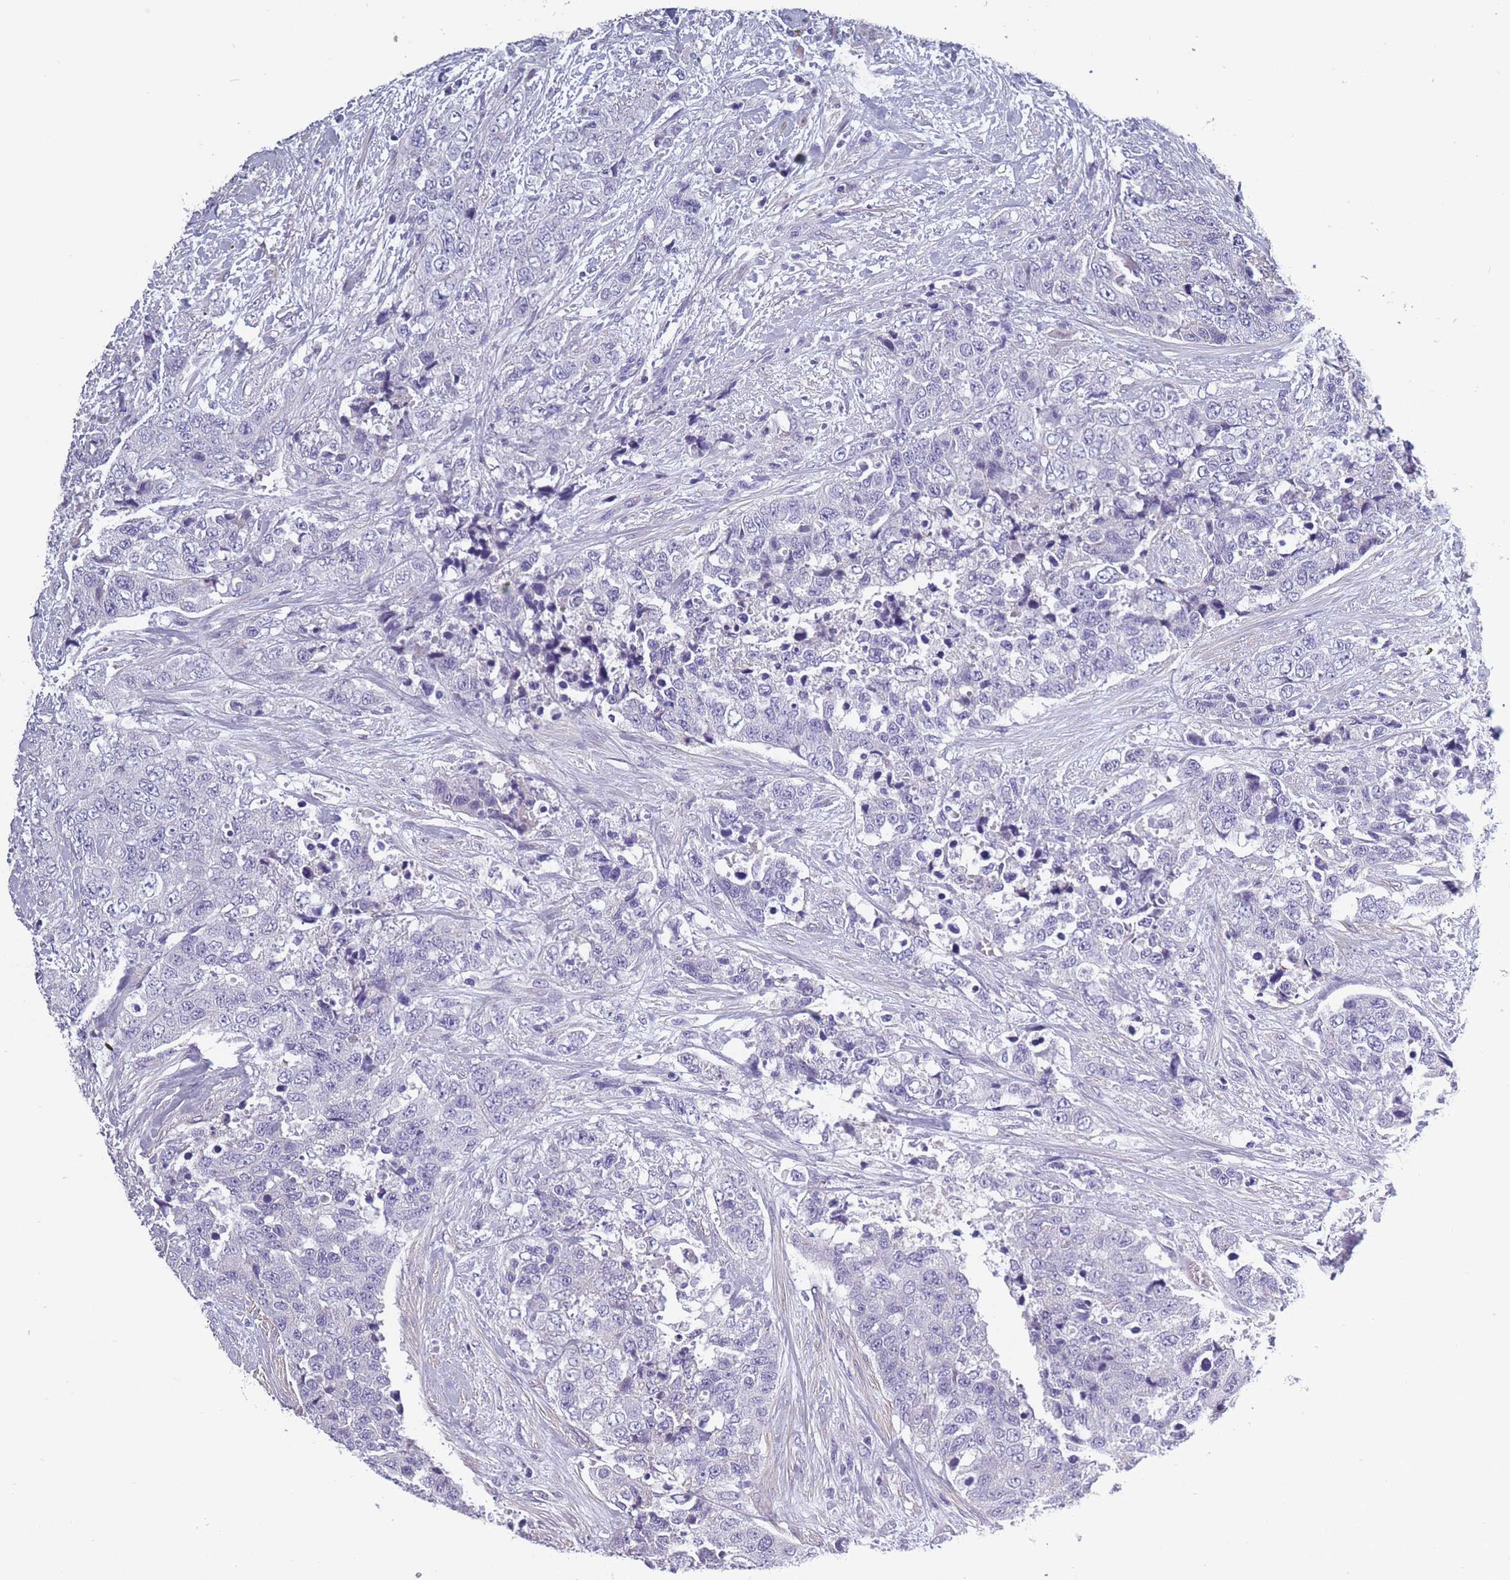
{"staining": {"intensity": "negative", "quantity": "none", "location": "none"}, "tissue": "urothelial cancer", "cell_type": "Tumor cells", "image_type": "cancer", "snomed": [{"axis": "morphology", "description": "Urothelial carcinoma, High grade"}, {"axis": "topography", "description": "Urinary bladder"}], "caption": "An image of urothelial cancer stained for a protein displays no brown staining in tumor cells.", "gene": "OR4C5", "patient": {"sex": "female", "age": 78}}